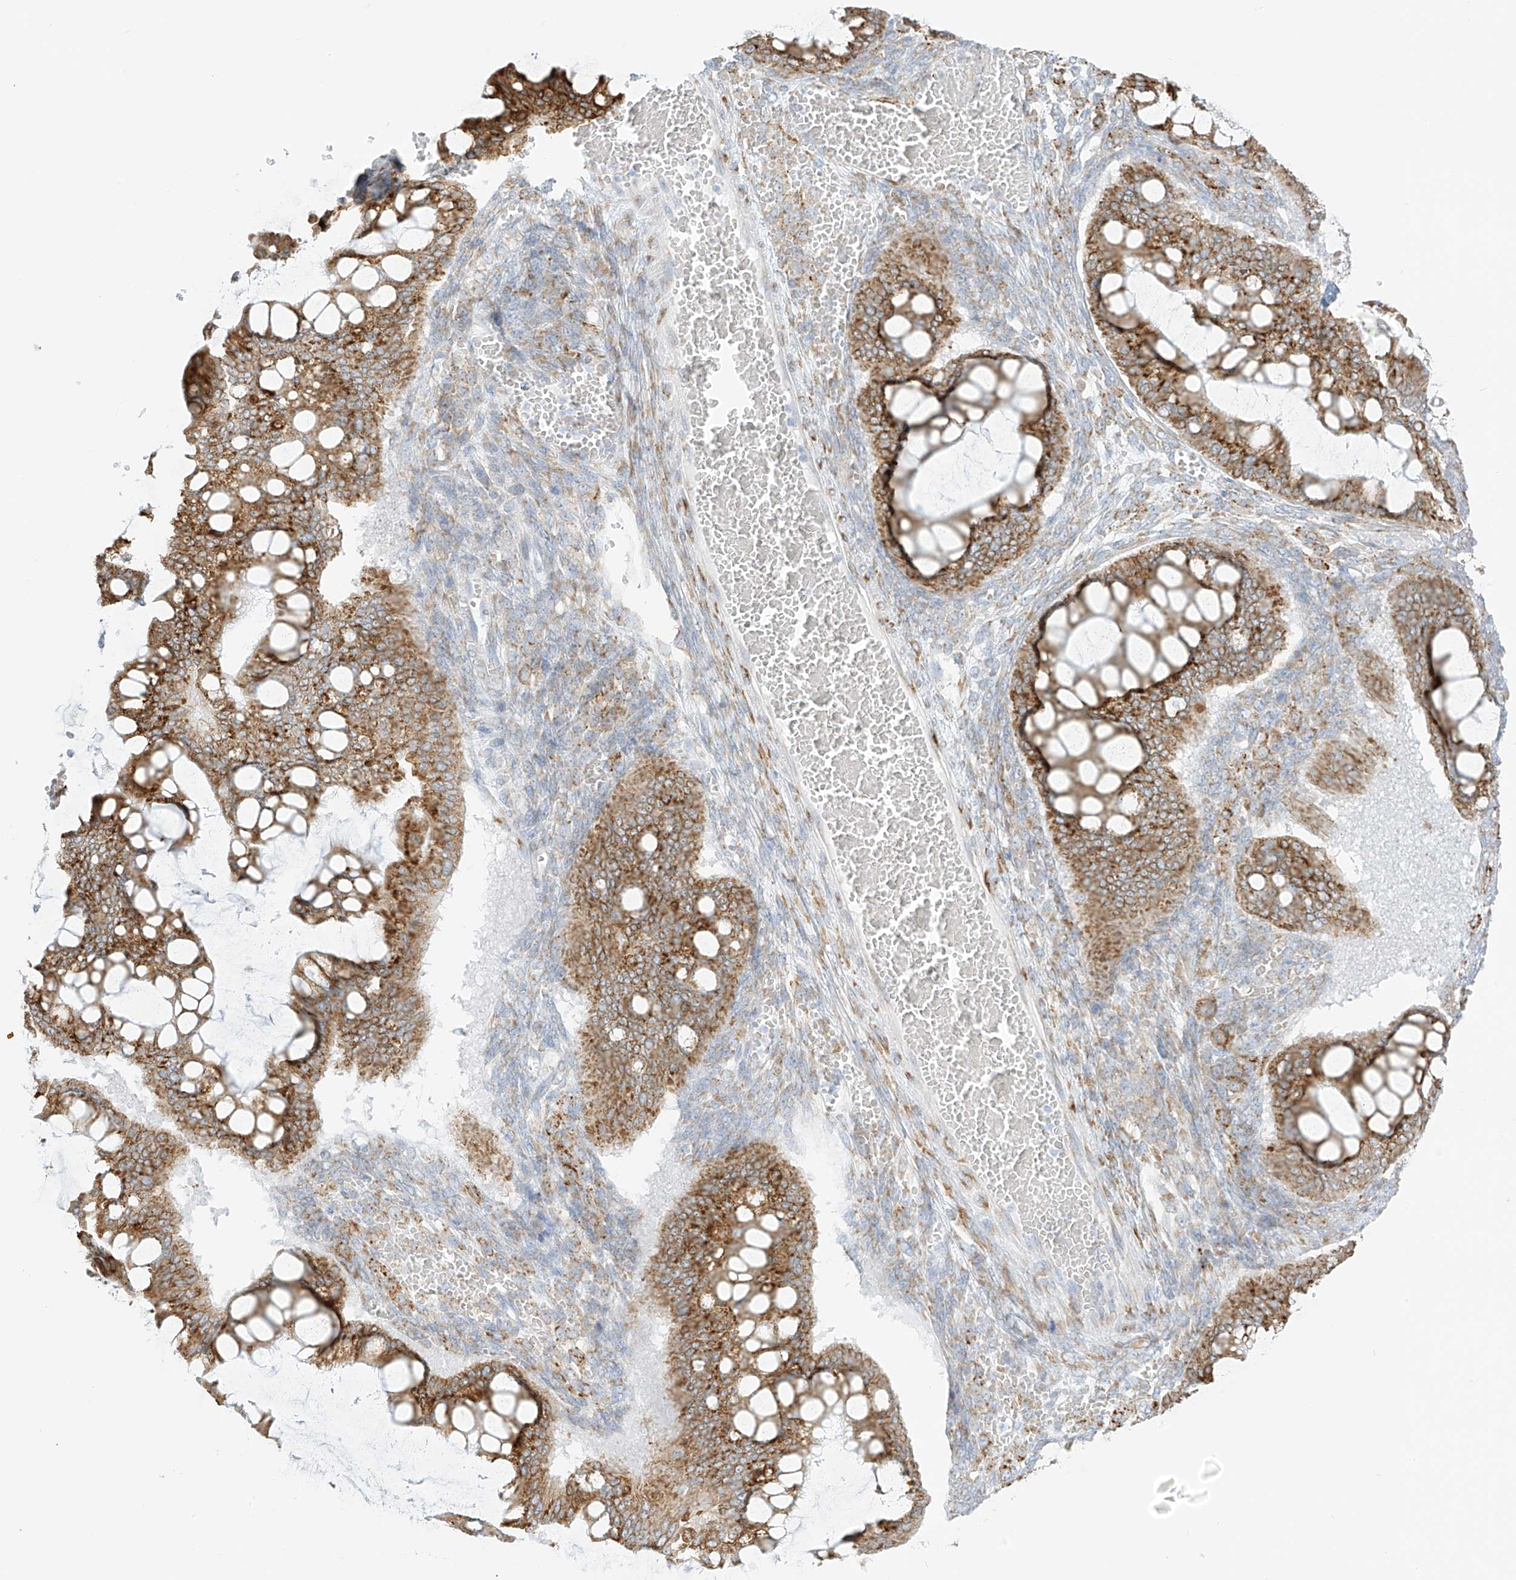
{"staining": {"intensity": "moderate", "quantity": ">75%", "location": "cytoplasmic/membranous"}, "tissue": "ovarian cancer", "cell_type": "Tumor cells", "image_type": "cancer", "snomed": [{"axis": "morphology", "description": "Cystadenocarcinoma, mucinous, NOS"}, {"axis": "topography", "description": "Ovary"}], "caption": "A histopathology image showing moderate cytoplasmic/membranous positivity in approximately >75% of tumor cells in ovarian cancer (mucinous cystadenocarcinoma), as visualized by brown immunohistochemical staining.", "gene": "LRRC59", "patient": {"sex": "female", "age": 73}}